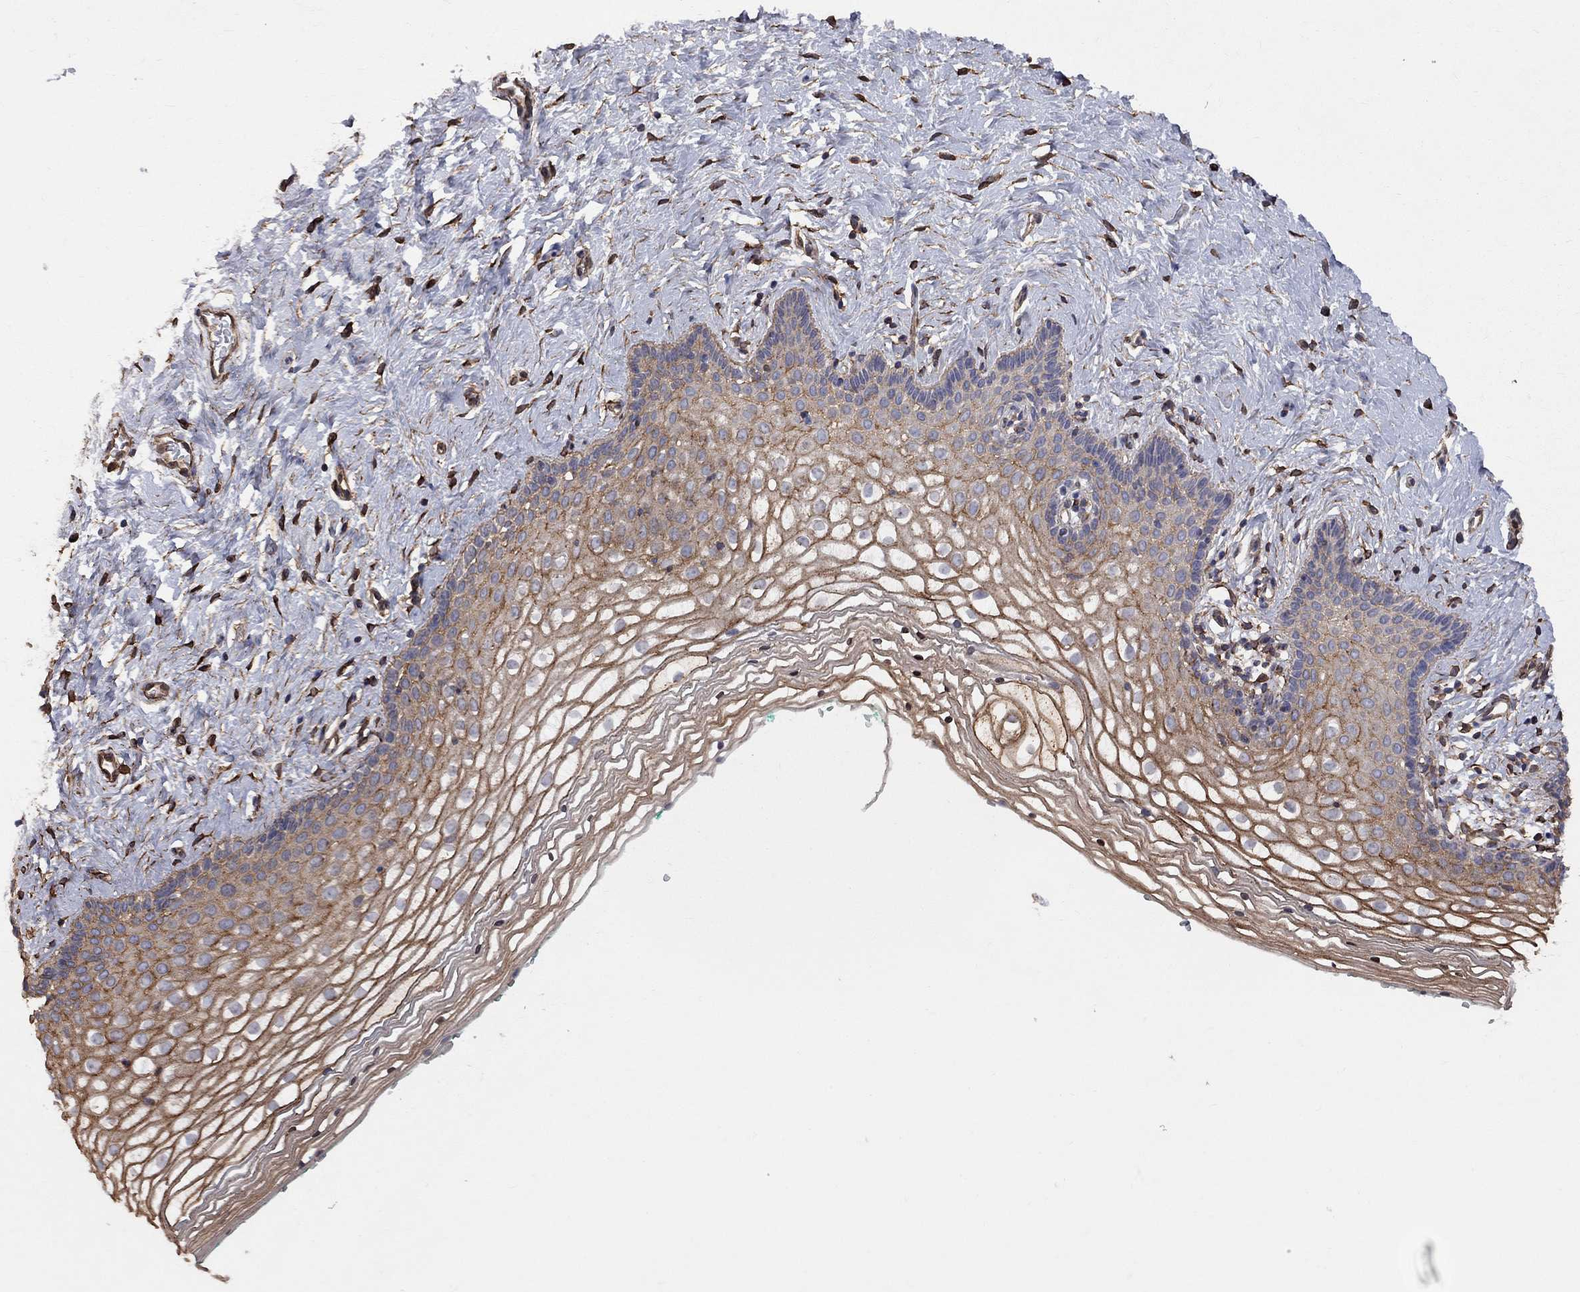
{"staining": {"intensity": "strong", "quantity": "25%-75%", "location": "cytoplasmic/membranous"}, "tissue": "vagina", "cell_type": "Squamous epithelial cells", "image_type": "normal", "snomed": [{"axis": "morphology", "description": "Normal tissue, NOS"}, {"axis": "topography", "description": "Vagina"}], "caption": "Benign vagina demonstrates strong cytoplasmic/membranous expression in approximately 25%-75% of squamous epithelial cells.", "gene": "BICDL2", "patient": {"sex": "female", "age": 36}}